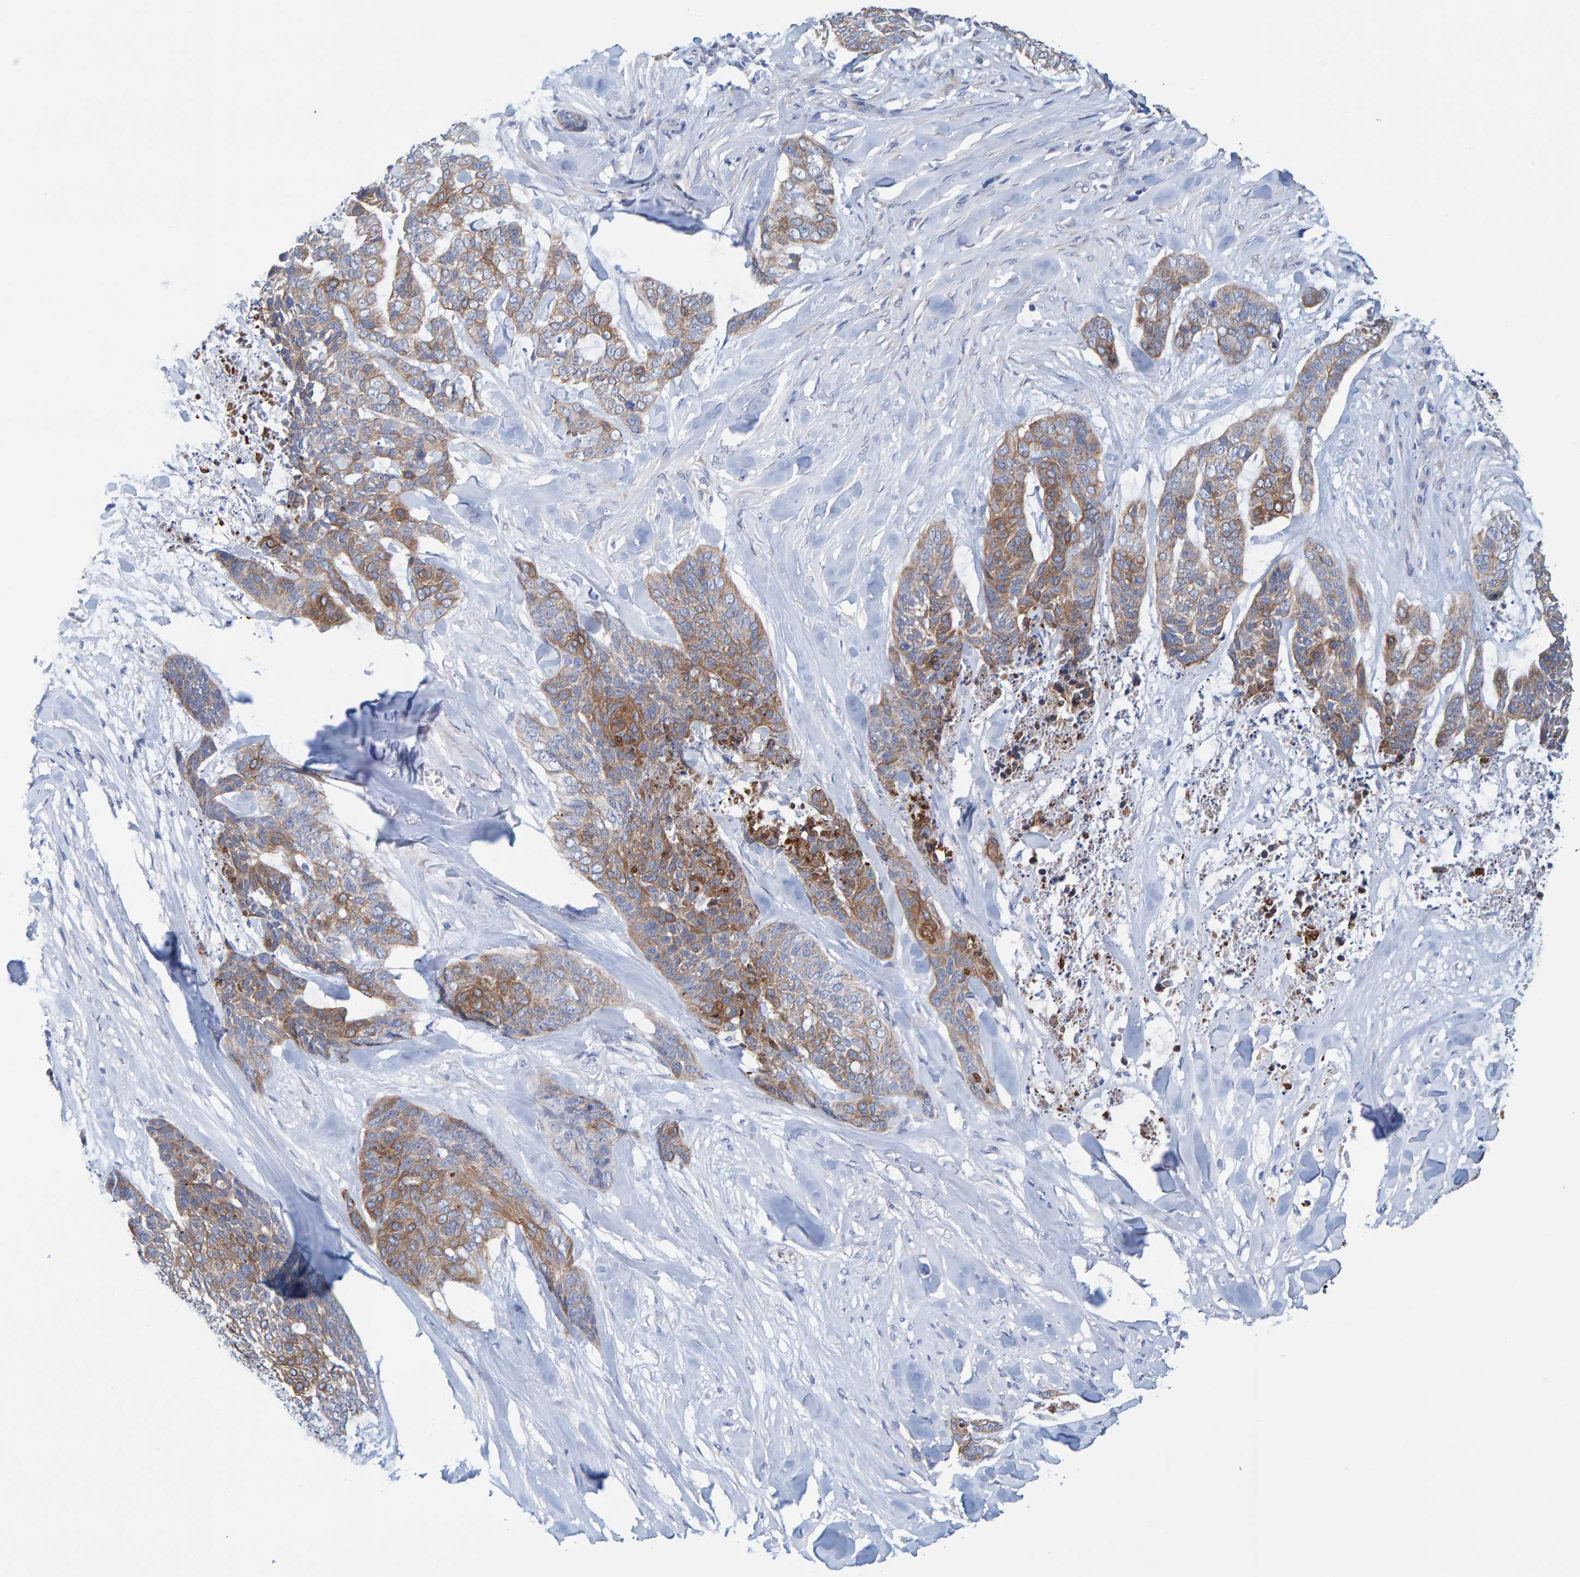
{"staining": {"intensity": "moderate", "quantity": "25%-75%", "location": "cytoplasmic/membranous"}, "tissue": "skin cancer", "cell_type": "Tumor cells", "image_type": "cancer", "snomed": [{"axis": "morphology", "description": "Basal cell carcinoma"}, {"axis": "topography", "description": "Skin"}], "caption": "About 25%-75% of tumor cells in human skin basal cell carcinoma show moderate cytoplasmic/membranous protein staining as visualized by brown immunohistochemical staining.", "gene": "JAKMIP3", "patient": {"sex": "female", "age": 64}}